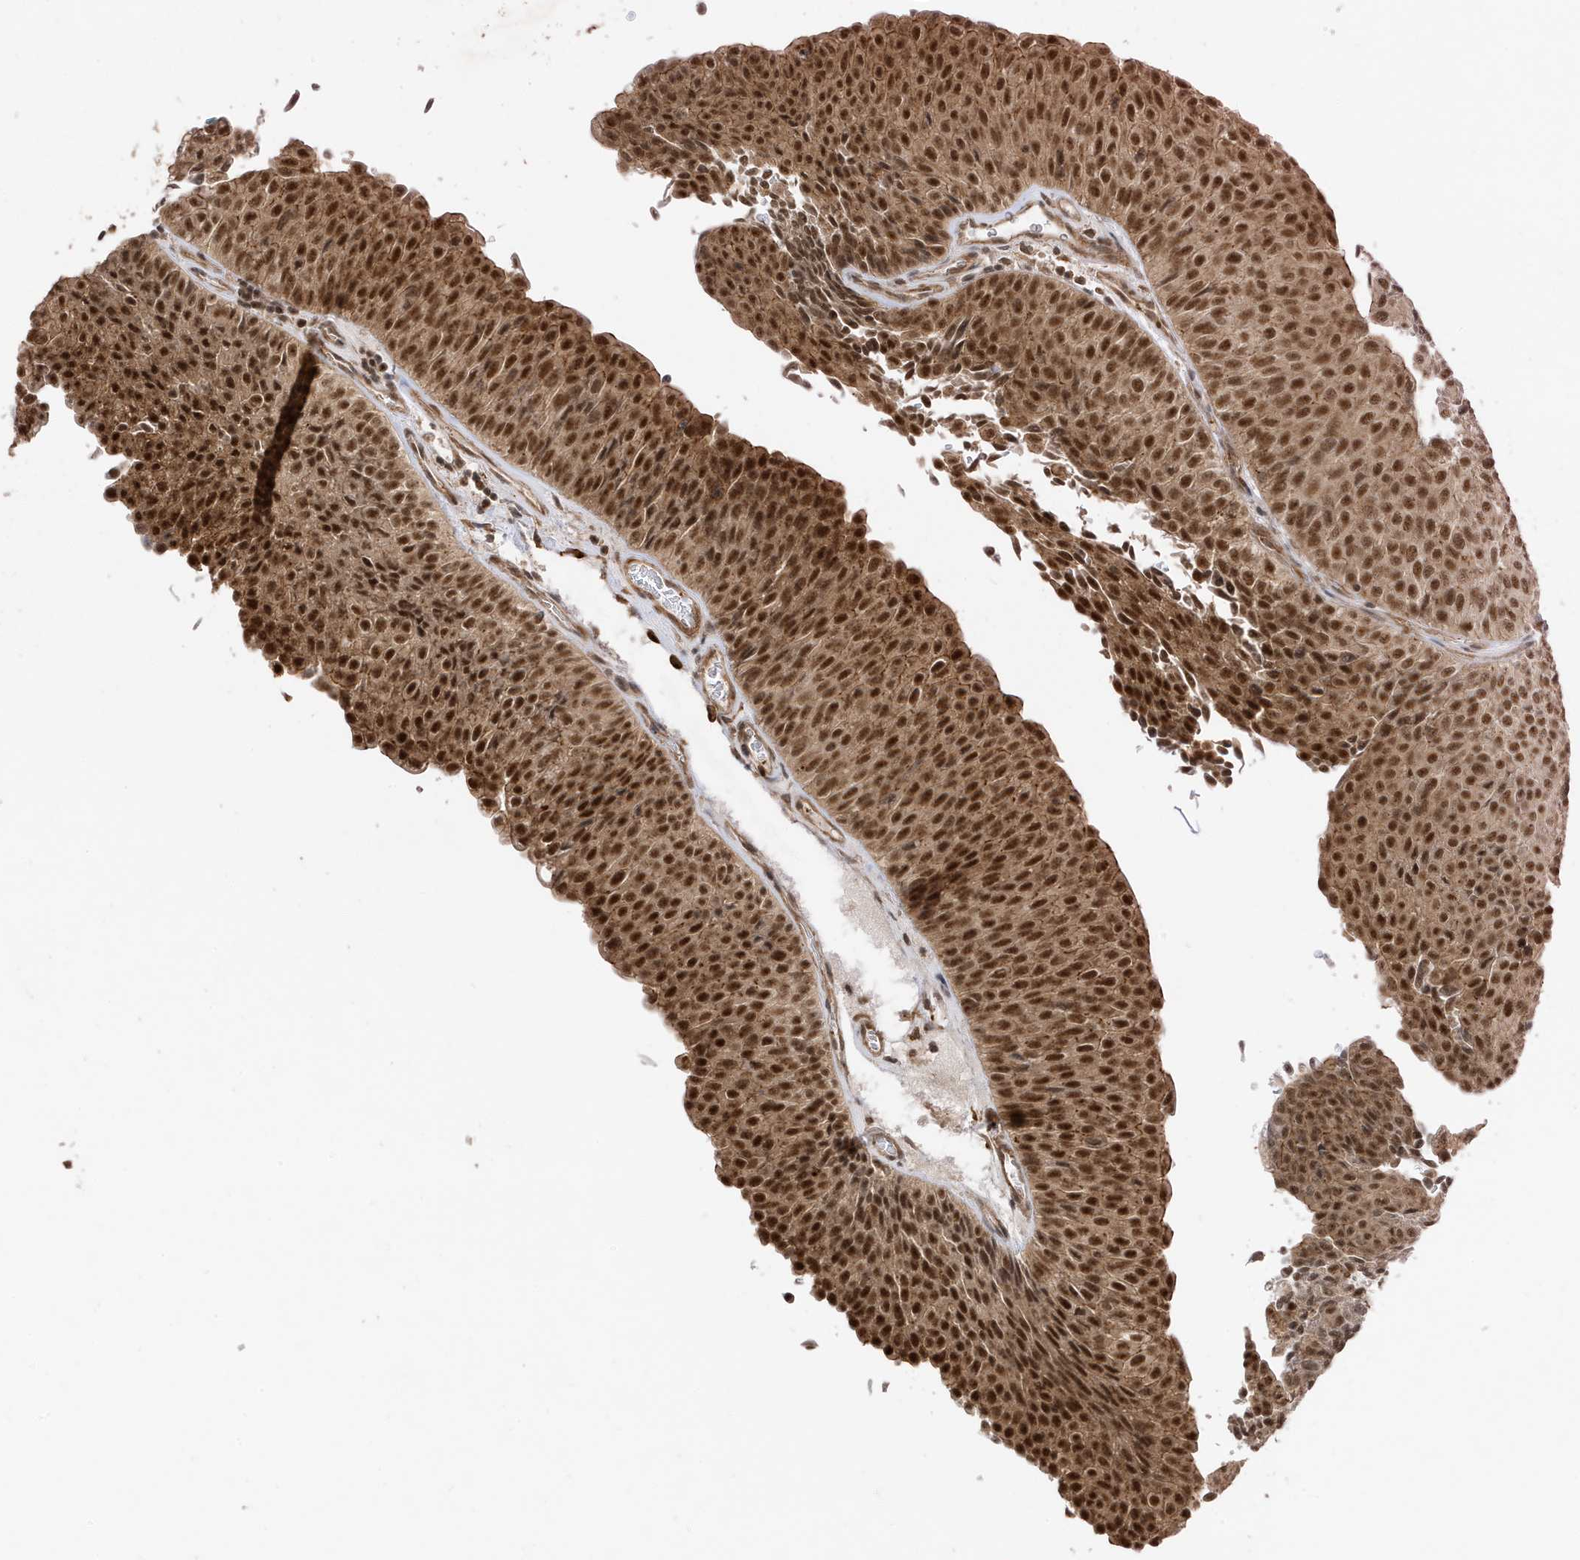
{"staining": {"intensity": "moderate", "quantity": ">75%", "location": "nuclear"}, "tissue": "urothelial cancer", "cell_type": "Tumor cells", "image_type": "cancer", "snomed": [{"axis": "morphology", "description": "Urothelial carcinoma, Low grade"}, {"axis": "topography", "description": "Urinary bladder"}], "caption": "Protein analysis of urothelial carcinoma (low-grade) tissue reveals moderate nuclear expression in approximately >75% of tumor cells.", "gene": "MAST3", "patient": {"sex": "male", "age": 78}}